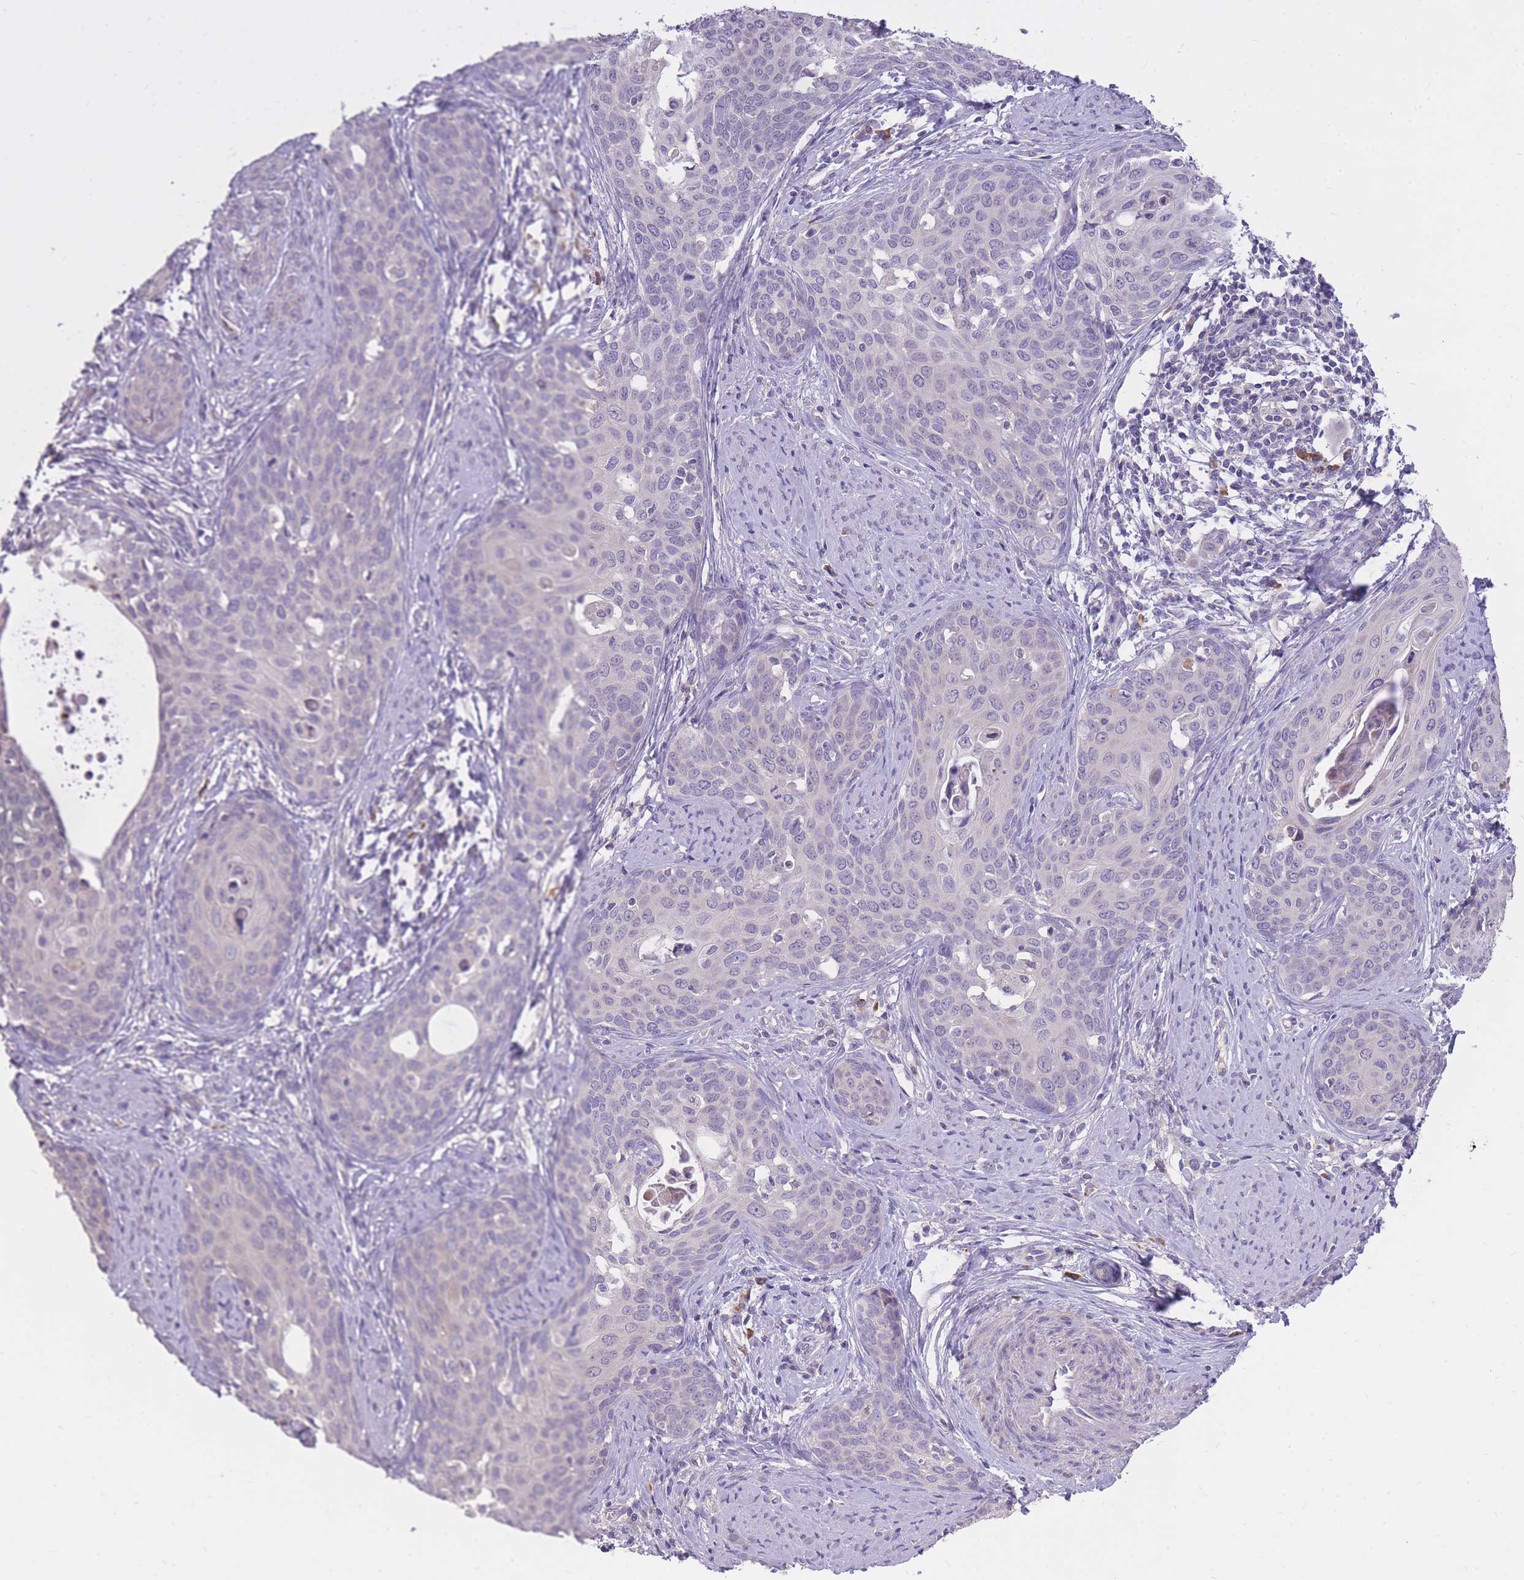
{"staining": {"intensity": "negative", "quantity": "none", "location": "none"}, "tissue": "cervical cancer", "cell_type": "Tumor cells", "image_type": "cancer", "snomed": [{"axis": "morphology", "description": "Squamous cell carcinoma, NOS"}, {"axis": "topography", "description": "Cervix"}], "caption": "Immunohistochemistry histopathology image of neoplastic tissue: human squamous cell carcinoma (cervical) stained with DAB (3,3'-diaminobenzidine) shows no significant protein staining in tumor cells.", "gene": "FRG2C", "patient": {"sex": "female", "age": 46}}